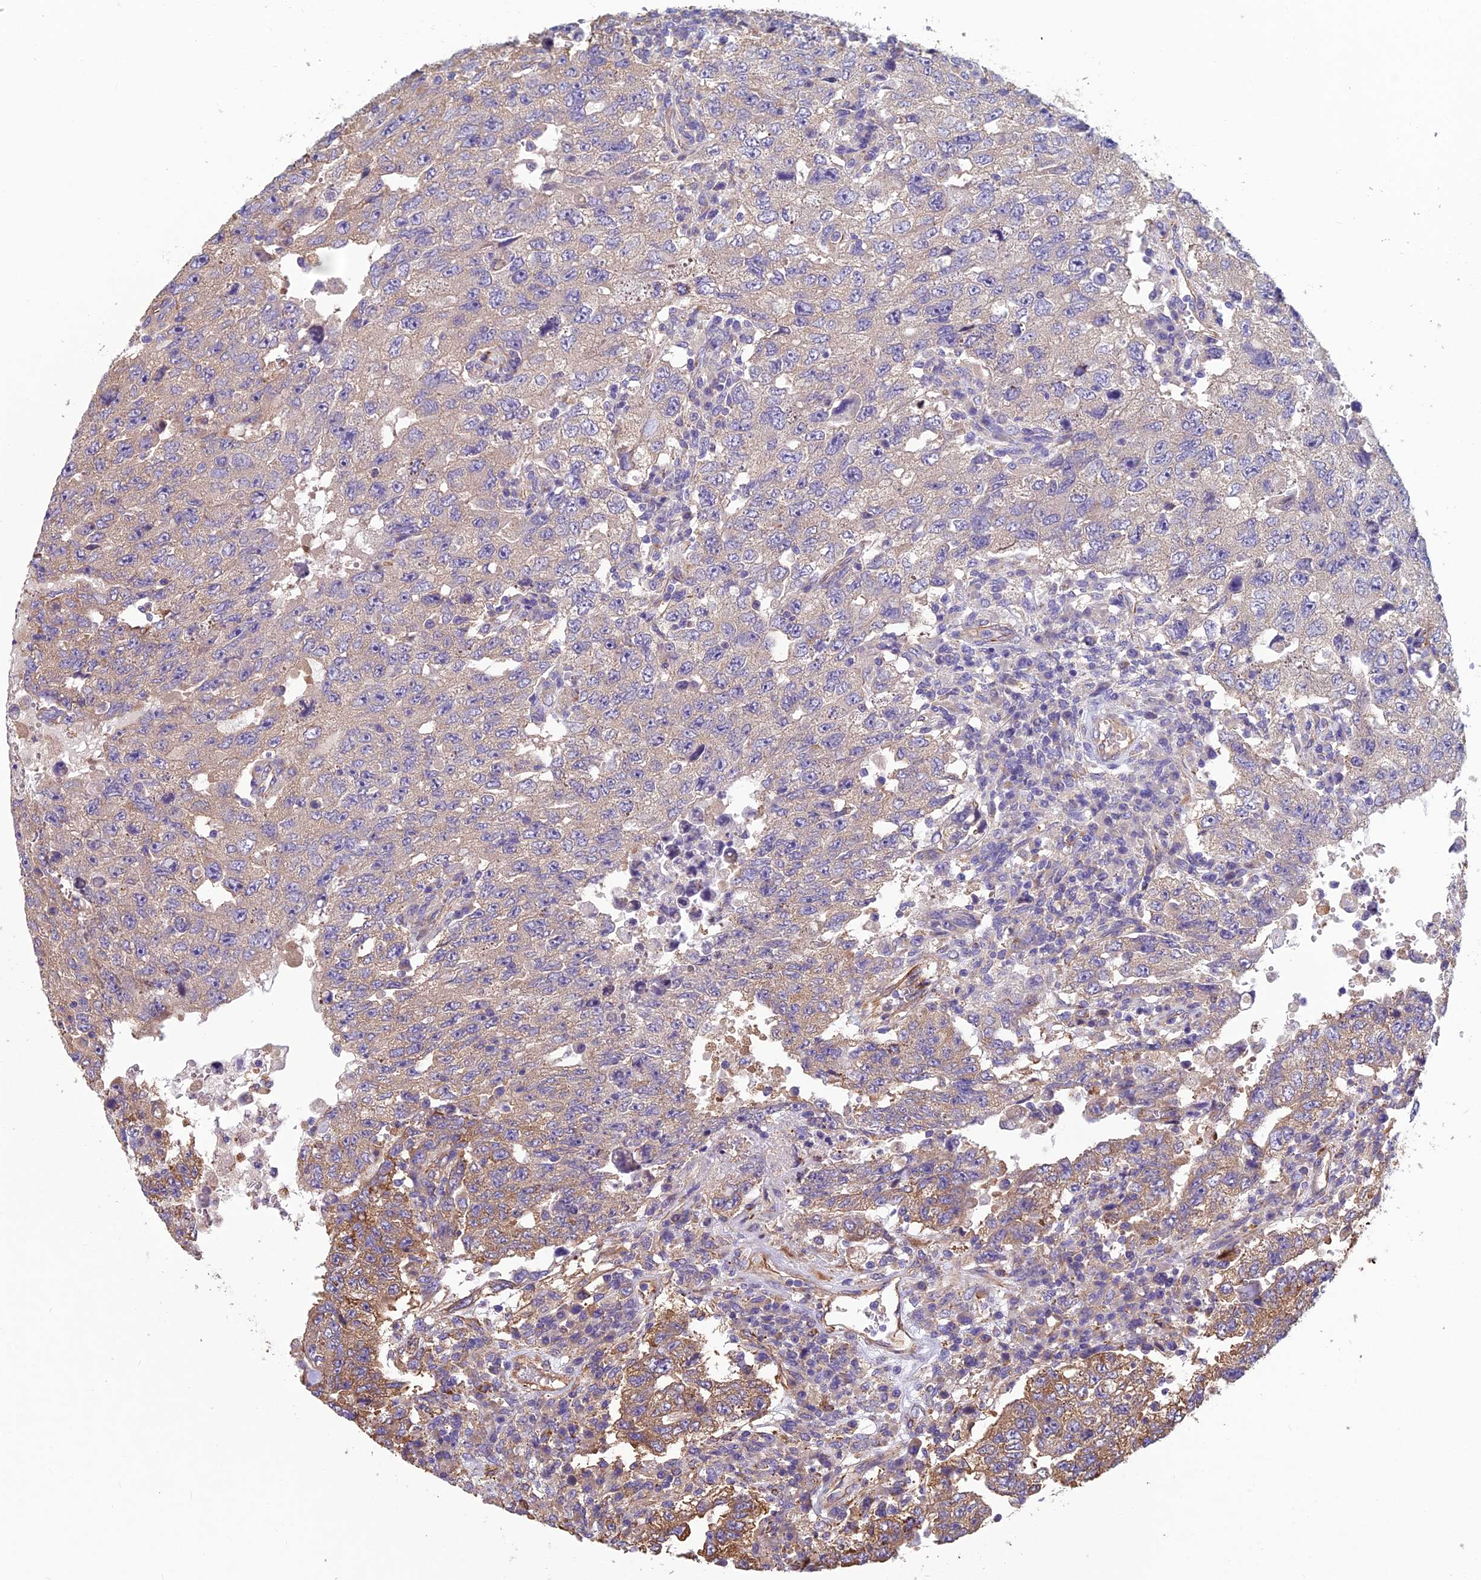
{"staining": {"intensity": "weak", "quantity": "25%-75%", "location": "cytoplasmic/membranous"}, "tissue": "testis cancer", "cell_type": "Tumor cells", "image_type": "cancer", "snomed": [{"axis": "morphology", "description": "Carcinoma, Embryonal, NOS"}, {"axis": "topography", "description": "Testis"}], "caption": "Protein expression analysis of human testis cancer (embryonal carcinoma) reveals weak cytoplasmic/membranous expression in approximately 25%-75% of tumor cells. (brown staining indicates protein expression, while blue staining denotes nuclei).", "gene": "SPDL1", "patient": {"sex": "male", "age": 26}}